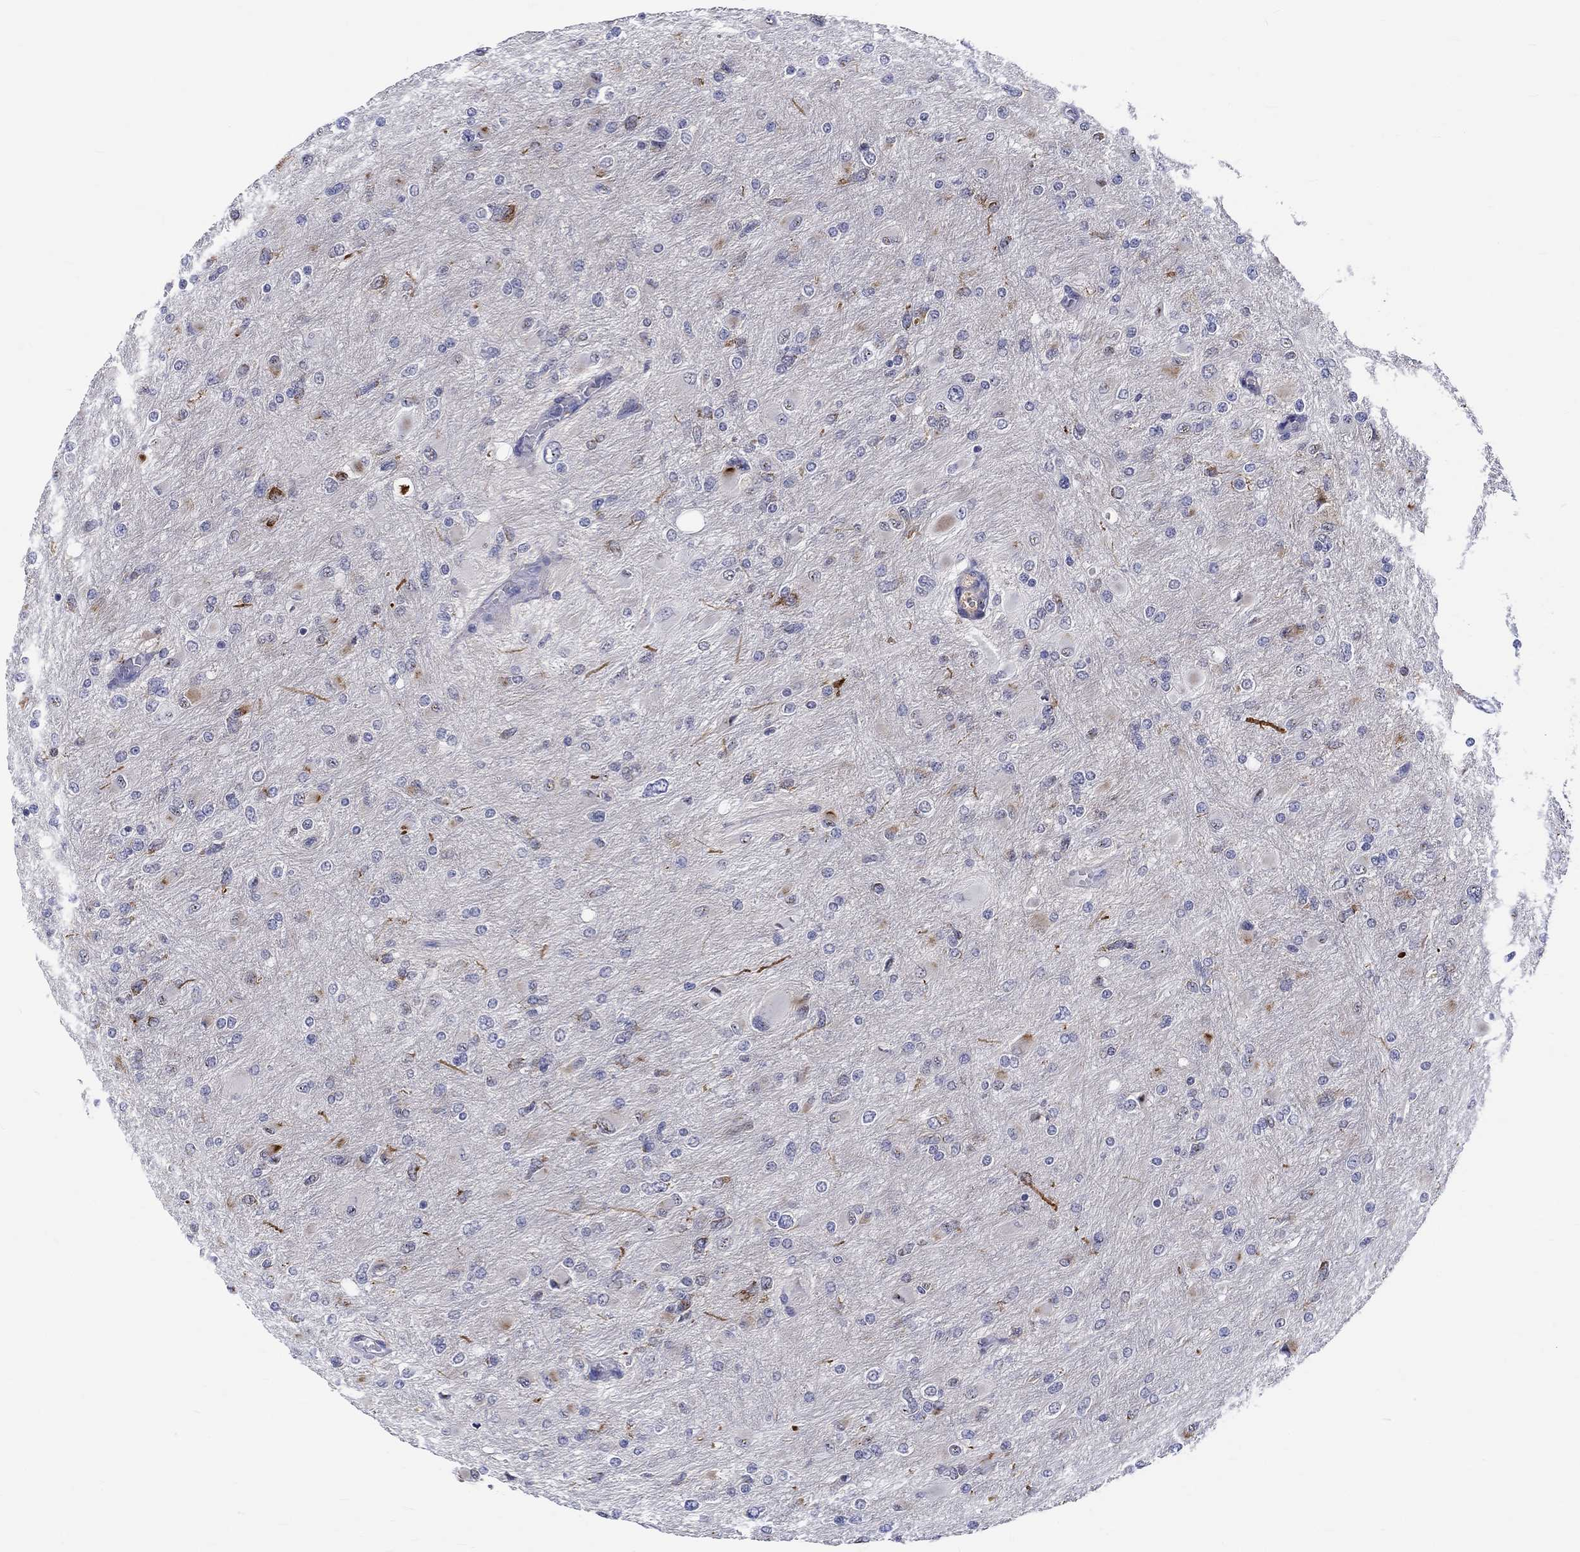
{"staining": {"intensity": "strong", "quantity": "<25%", "location": "cytoplasmic/membranous"}, "tissue": "glioma", "cell_type": "Tumor cells", "image_type": "cancer", "snomed": [{"axis": "morphology", "description": "Glioma, malignant, High grade"}, {"axis": "topography", "description": "Cerebral cortex"}], "caption": "An IHC photomicrograph of neoplastic tissue is shown. Protein staining in brown shows strong cytoplasmic/membranous positivity in high-grade glioma (malignant) within tumor cells.", "gene": "ST6GALNAC1", "patient": {"sex": "female", "age": 36}}